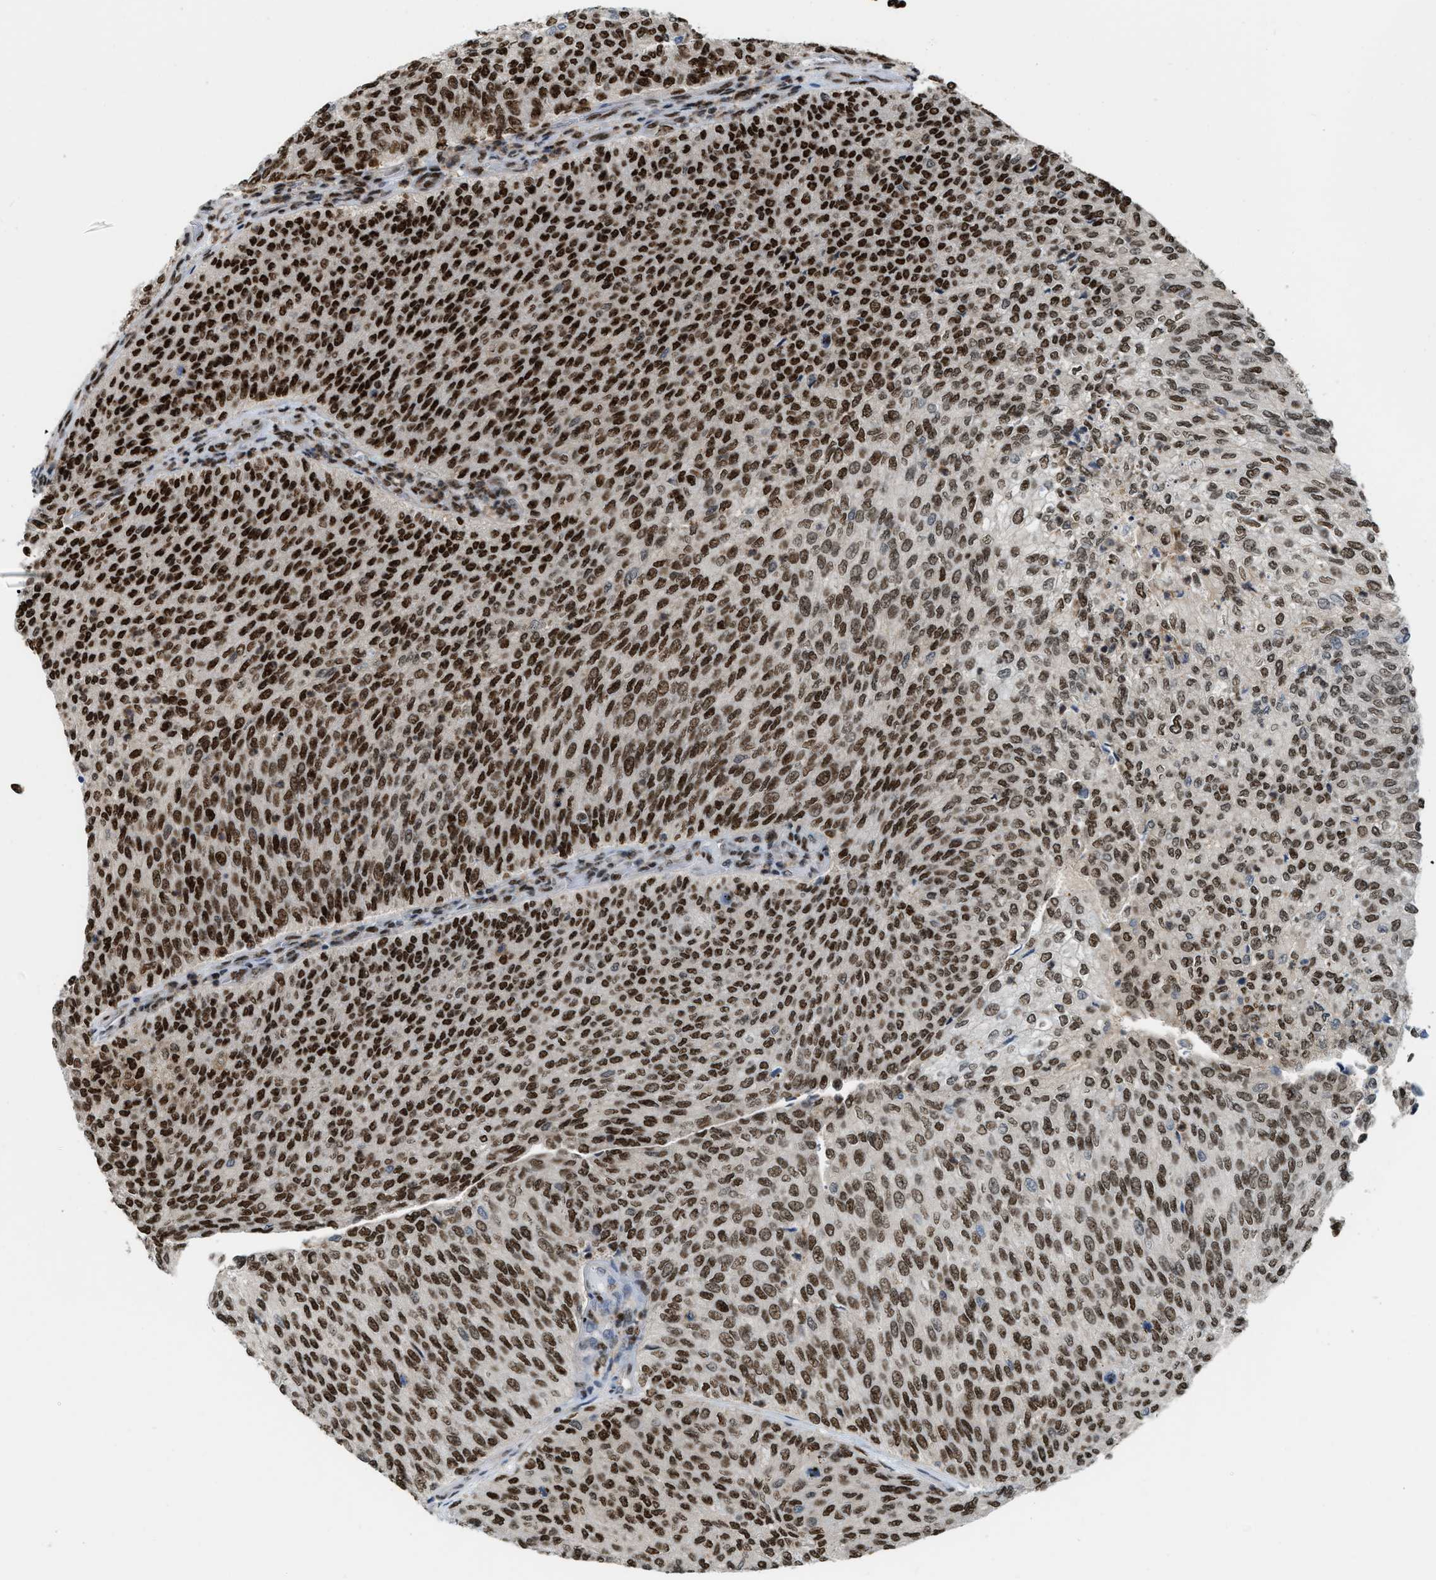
{"staining": {"intensity": "strong", "quantity": ">75%", "location": "nuclear"}, "tissue": "urothelial cancer", "cell_type": "Tumor cells", "image_type": "cancer", "snomed": [{"axis": "morphology", "description": "Urothelial carcinoma, Low grade"}, {"axis": "topography", "description": "Urinary bladder"}], "caption": "Brown immunohistochemical staining in urothelial cancer exhibits strong nuclear staining in approximately >75% of tumor cells.", "gene": "NUMA1", "patient": {"sex": "female", "age": 79}}